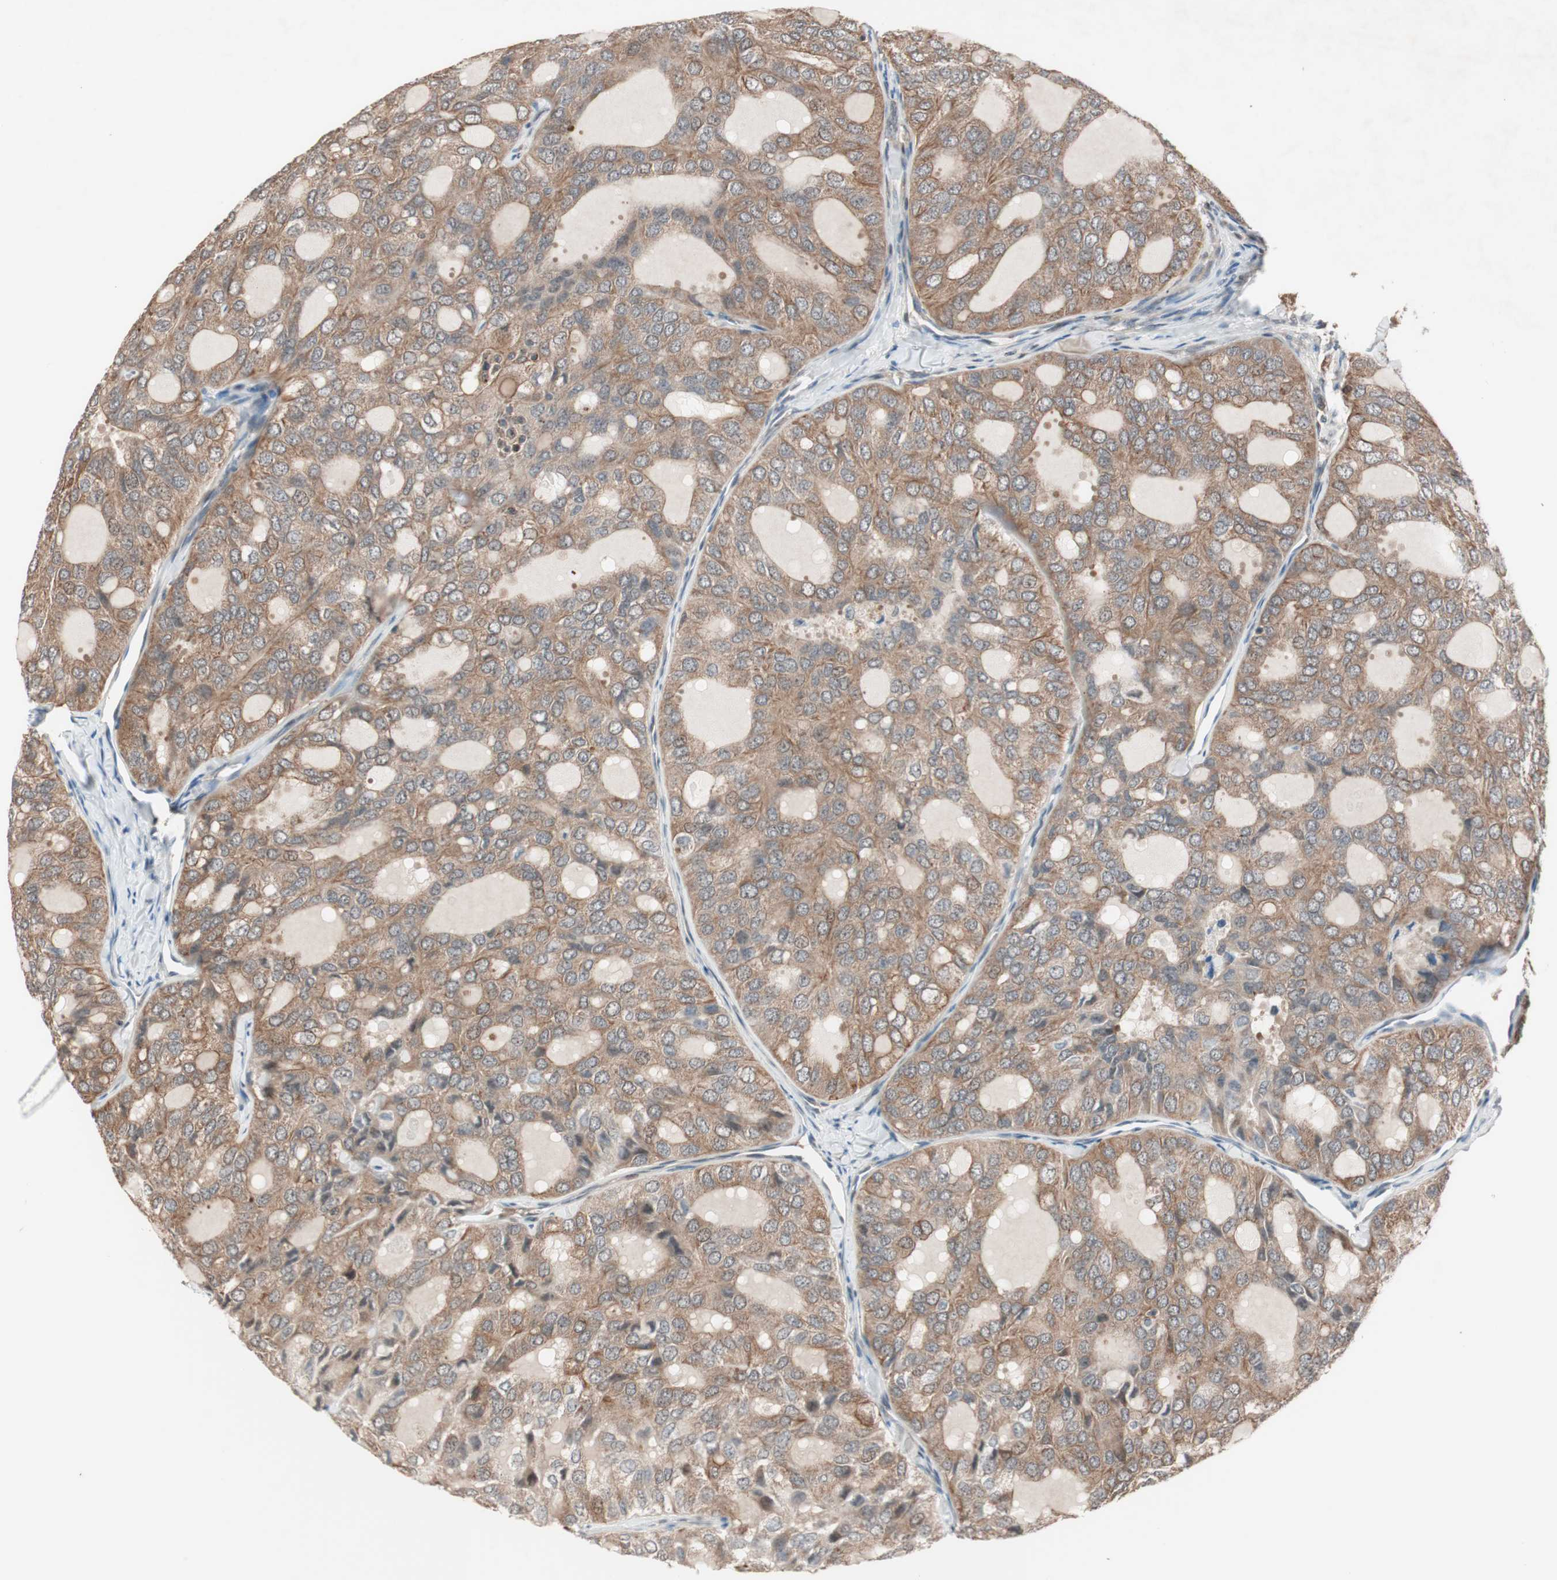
{"staining": {"intensity": "moderate", "quantity": ">75%", "location": "cytoplasmic/membranous"}, "tissue": "thyroid cancer", "cell_type": "Tumor cells", "image_type": "cancer", "snomed": [{"axis": "morphology", "description": "Follicular adenoma carcinoma, NOS"}, {"axis": "topography", "description": "Thyroid gland"}], "caption": "Immunohistochemistry (IHC) (DAB (3,3'-diaminobenzidine)) staining of thyroid follicular adenoma carcinoma shows moderate cytoplasmic/membranous protein positivity in about >75% of tumor cells.", "gene": "FBXO5", "patient": {"sex": "male", "age": 75}}